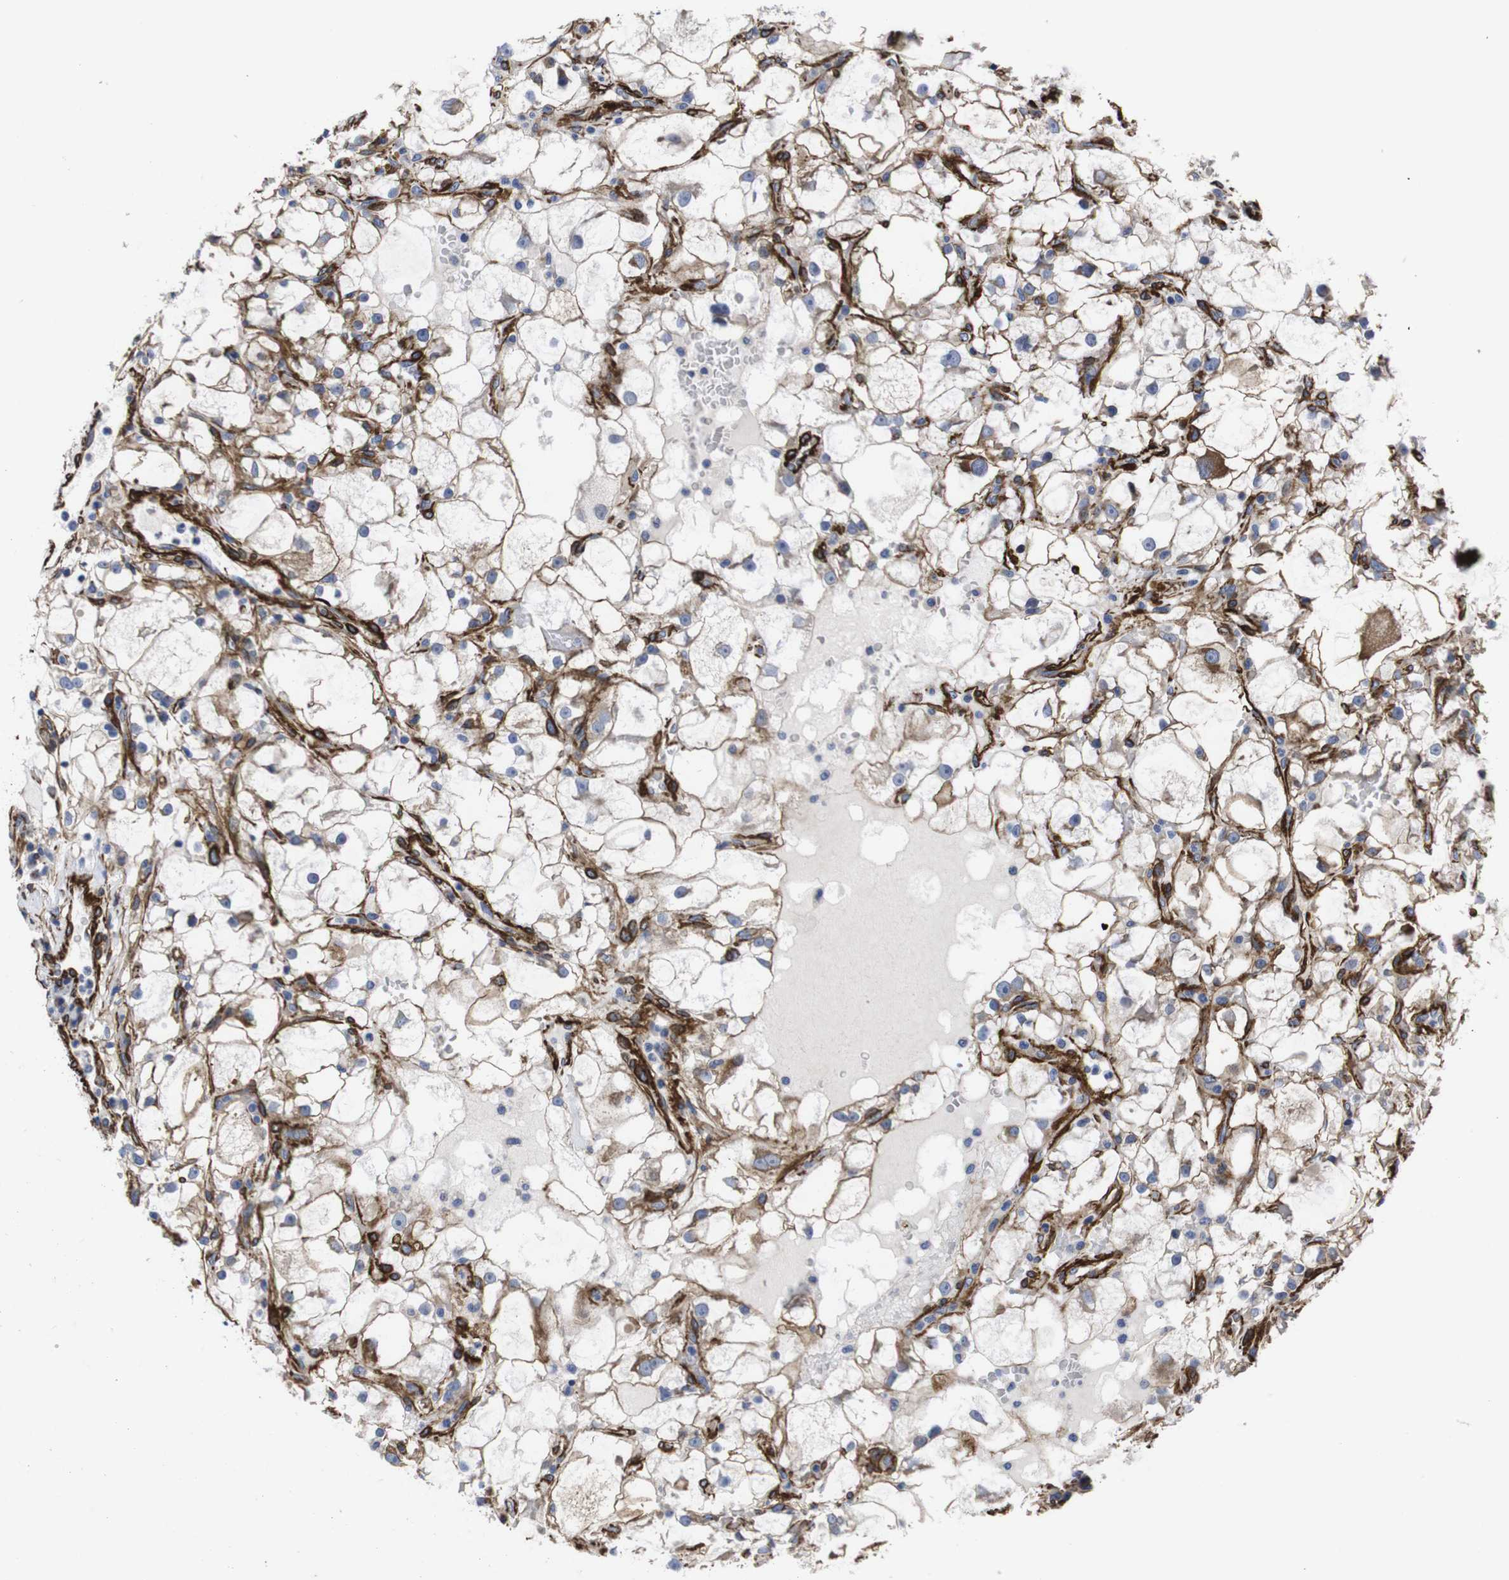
{"staining": {"intensity": "moderate", "quantity": "25%-75%", "location": "cytoplasmic/membranous"}, "tissue": "renal cancer", "cell_type": "Tumor cells", "image_type": "cancer", "snomed": [{"axis": "morphology", "description": "Adenocarcinoma, NOS"}, {"axis": "topography", "description": "Kidney"}], "caption": "An immunohistochemistry (IHC) micrograph of neoplastic tissue is shown. Protein staining in brown shows moderate cytoplasmic/membranous positivity in renal cancer within tumor cells. (IHC, brightfield microscopy, high magnification).", "gene": "WNT10A", "patient": {"sex": "female", "age": 60}}